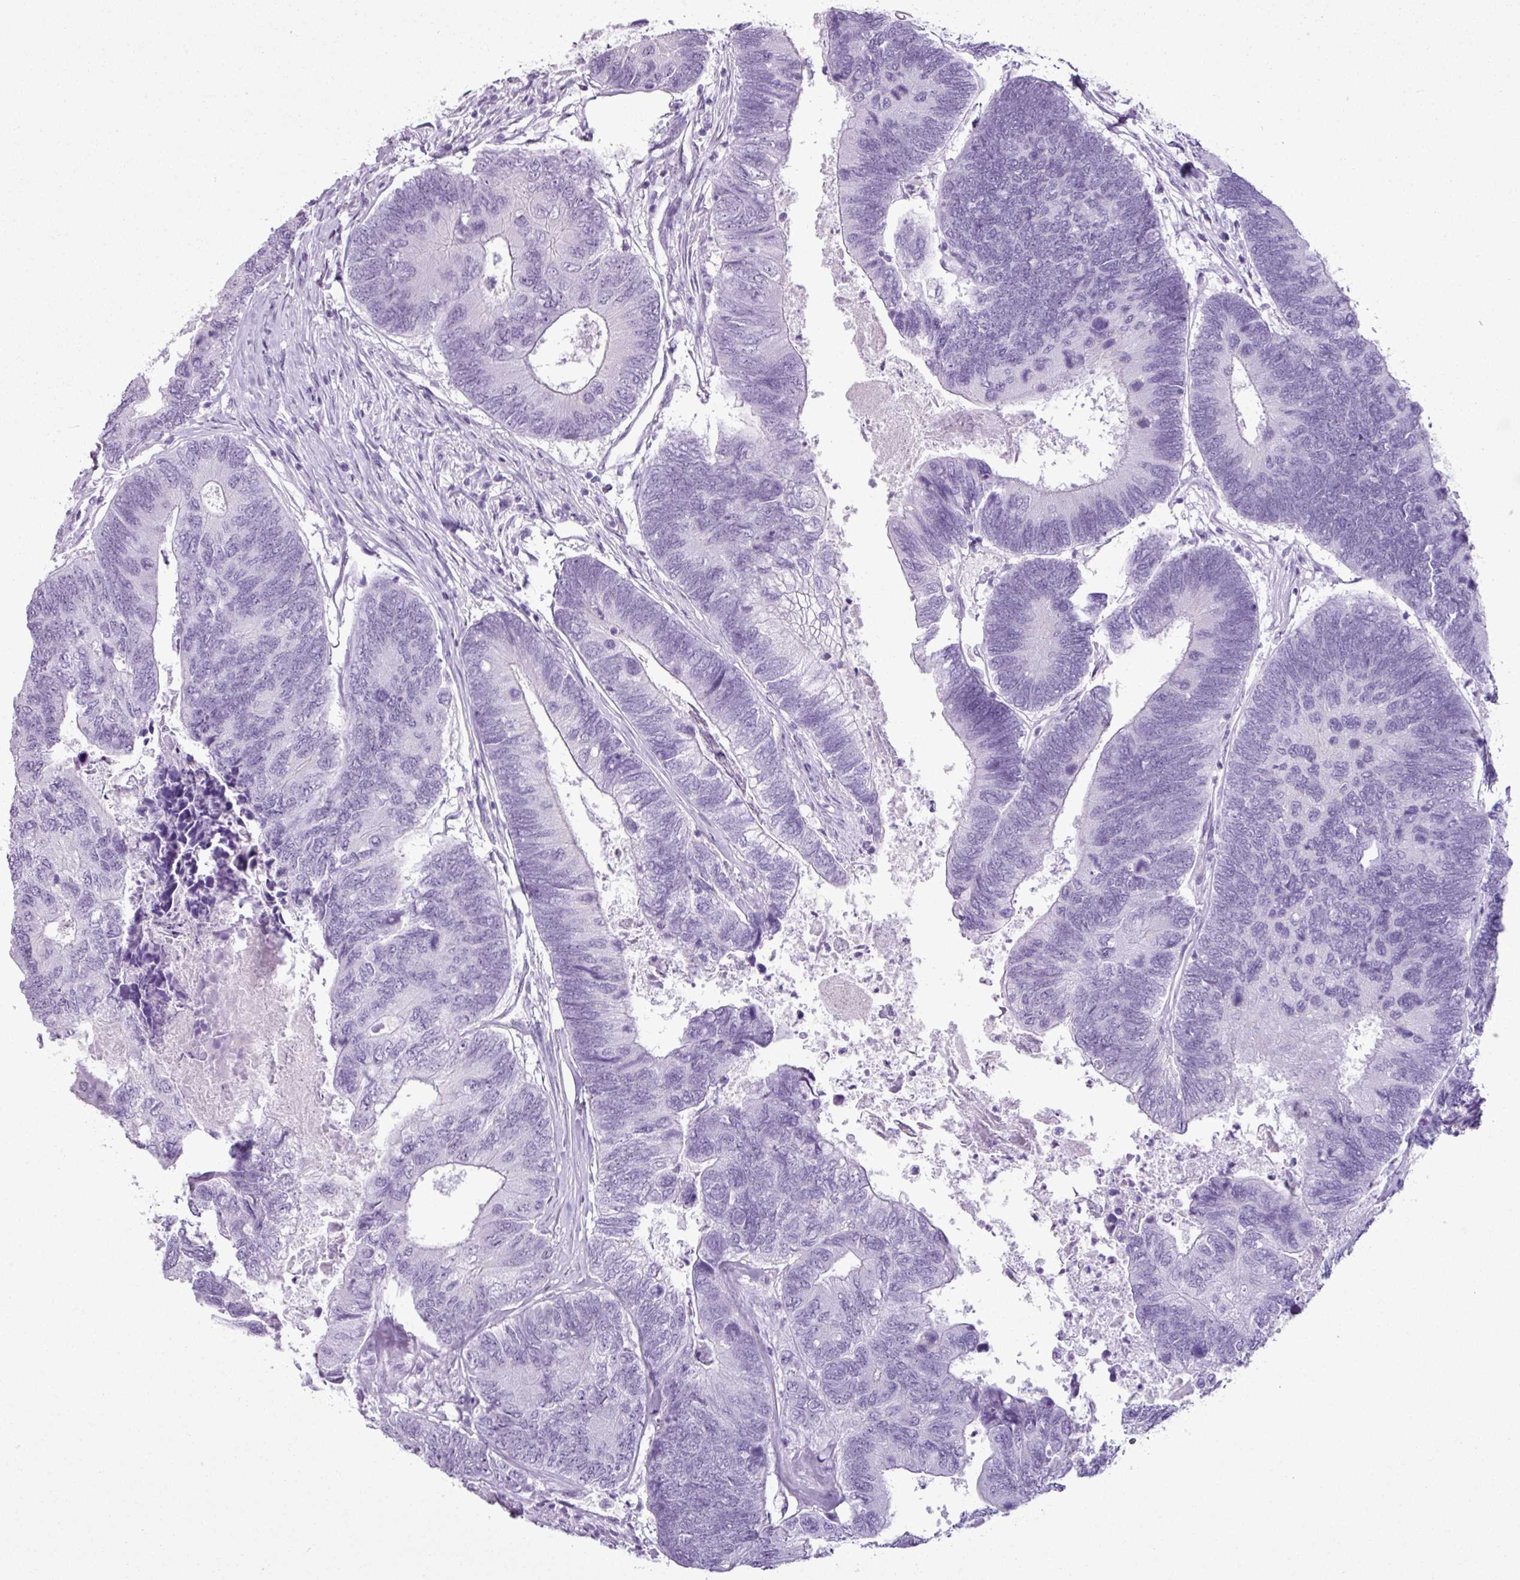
{"staining": {"intensity": "negative", "quantity": "none", "location": "none"}, "tissue": "colorectal cancer", "cell_type": "Tumor cells", "image_type": "cancer", "snomed": [{"axis": "morphology", "description": "Adenocarcinoma, NOS"}, {"axis": "topography", "description": "Colon"}], "caption": "High magnification brightfield microscopy of colorectal cancer stained with DAB (brown) and counterstained with hematoxylin (blue): tumor cells show no significant positivity. (Brightfield microscopy of DAB (3,3'-diaminobenzidine) IHC at high magnification).", "gene": "SCT", "patient": {"sex": "female", "age": 67}}